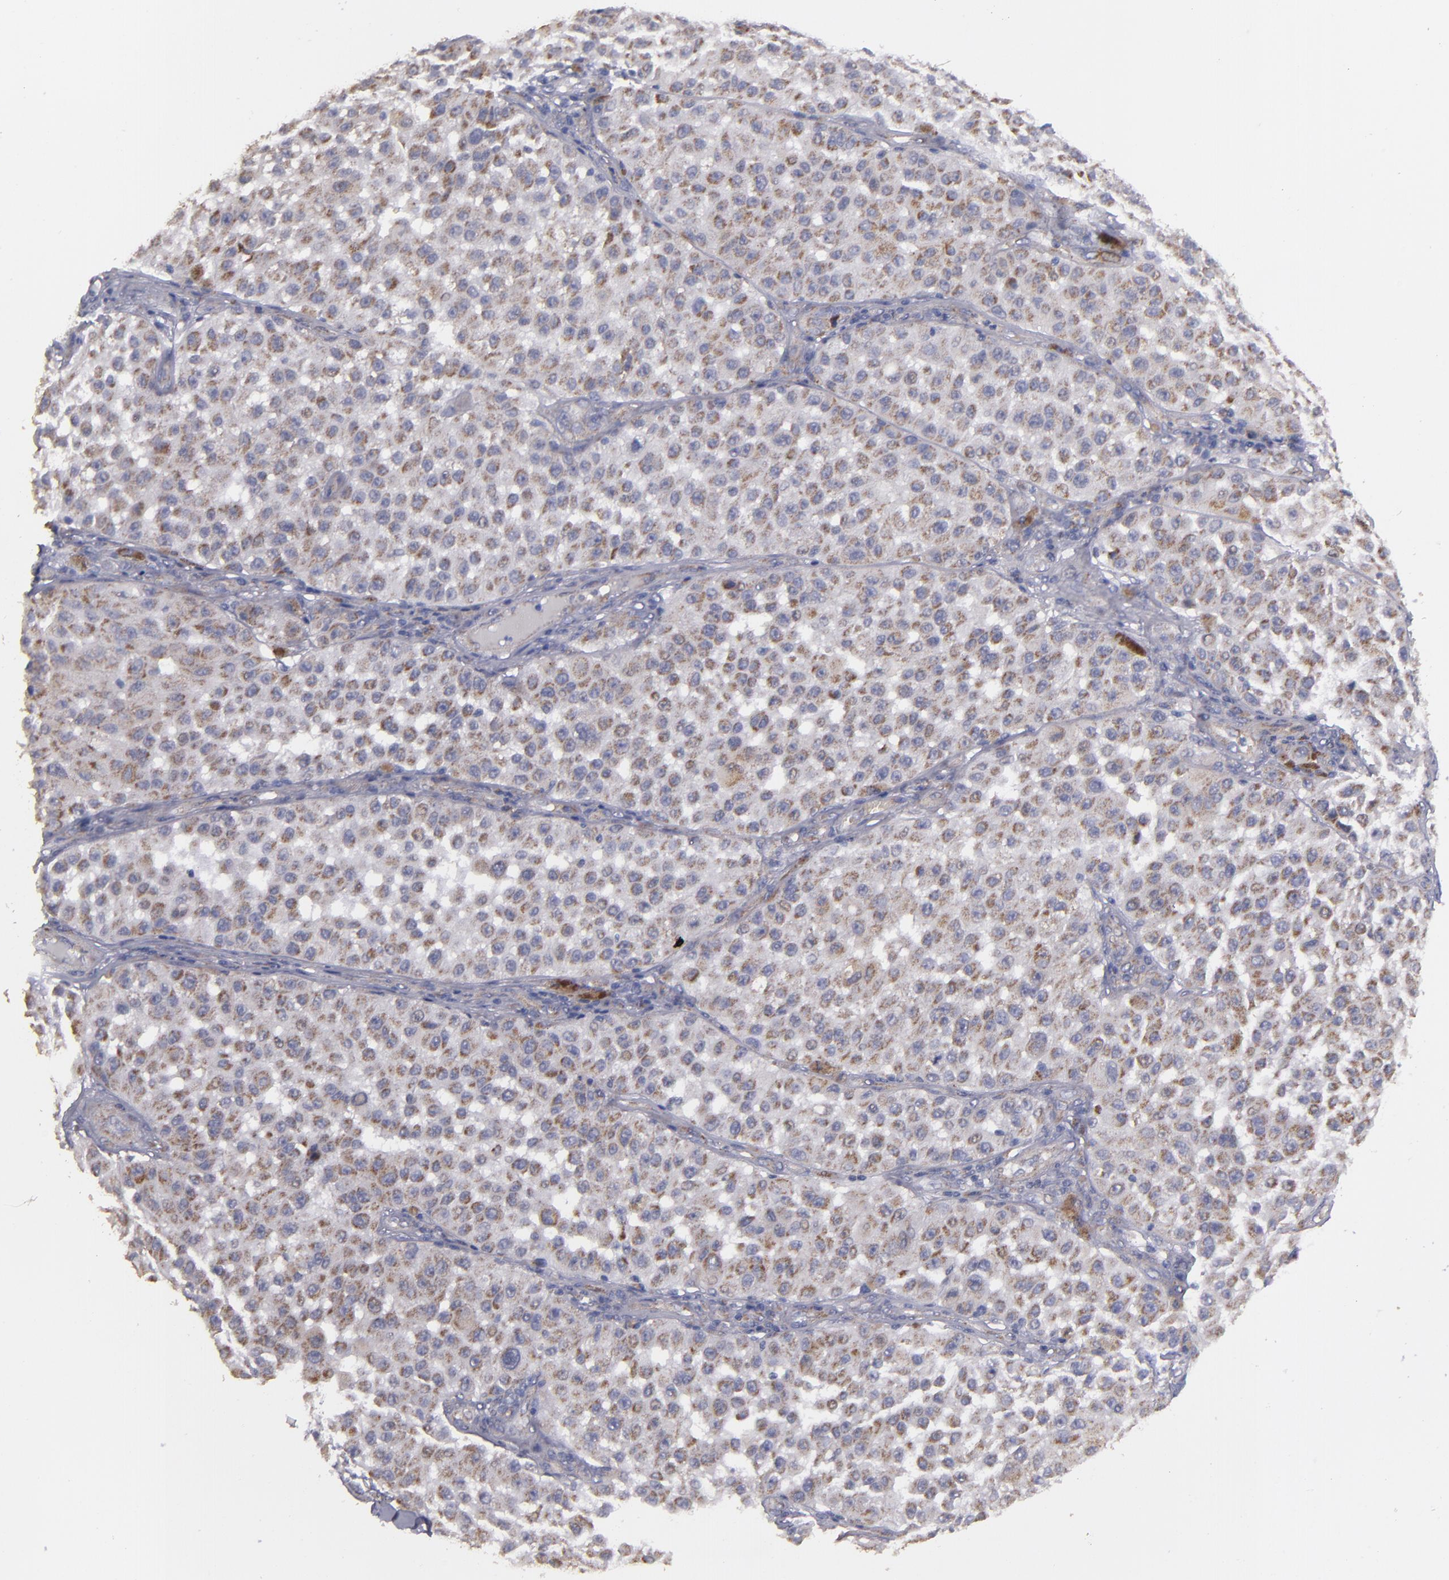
{"staining": {"intensity": "moderate", "quantity": "25%-75%", "location": "cytoplasmic/membranous"}, "tissue": "melanoma", "cell_type": "Tumor cells", "image_type": "cancer", "snomed": [{"axis": "morphology", "description": "Malignant melanoma, NOS"}, {"axis": "topography", "description": "Skin"}], "caption": "Immunohistochemistry (IHC) (DAB) staining of human malignant melanoma demonstrates moderate cytoplasmic/membranous protein staining in approximately 25%-75% of tumor cells.", "gene": "CLTA", "patient": {"sex": "female", "age": 64}}